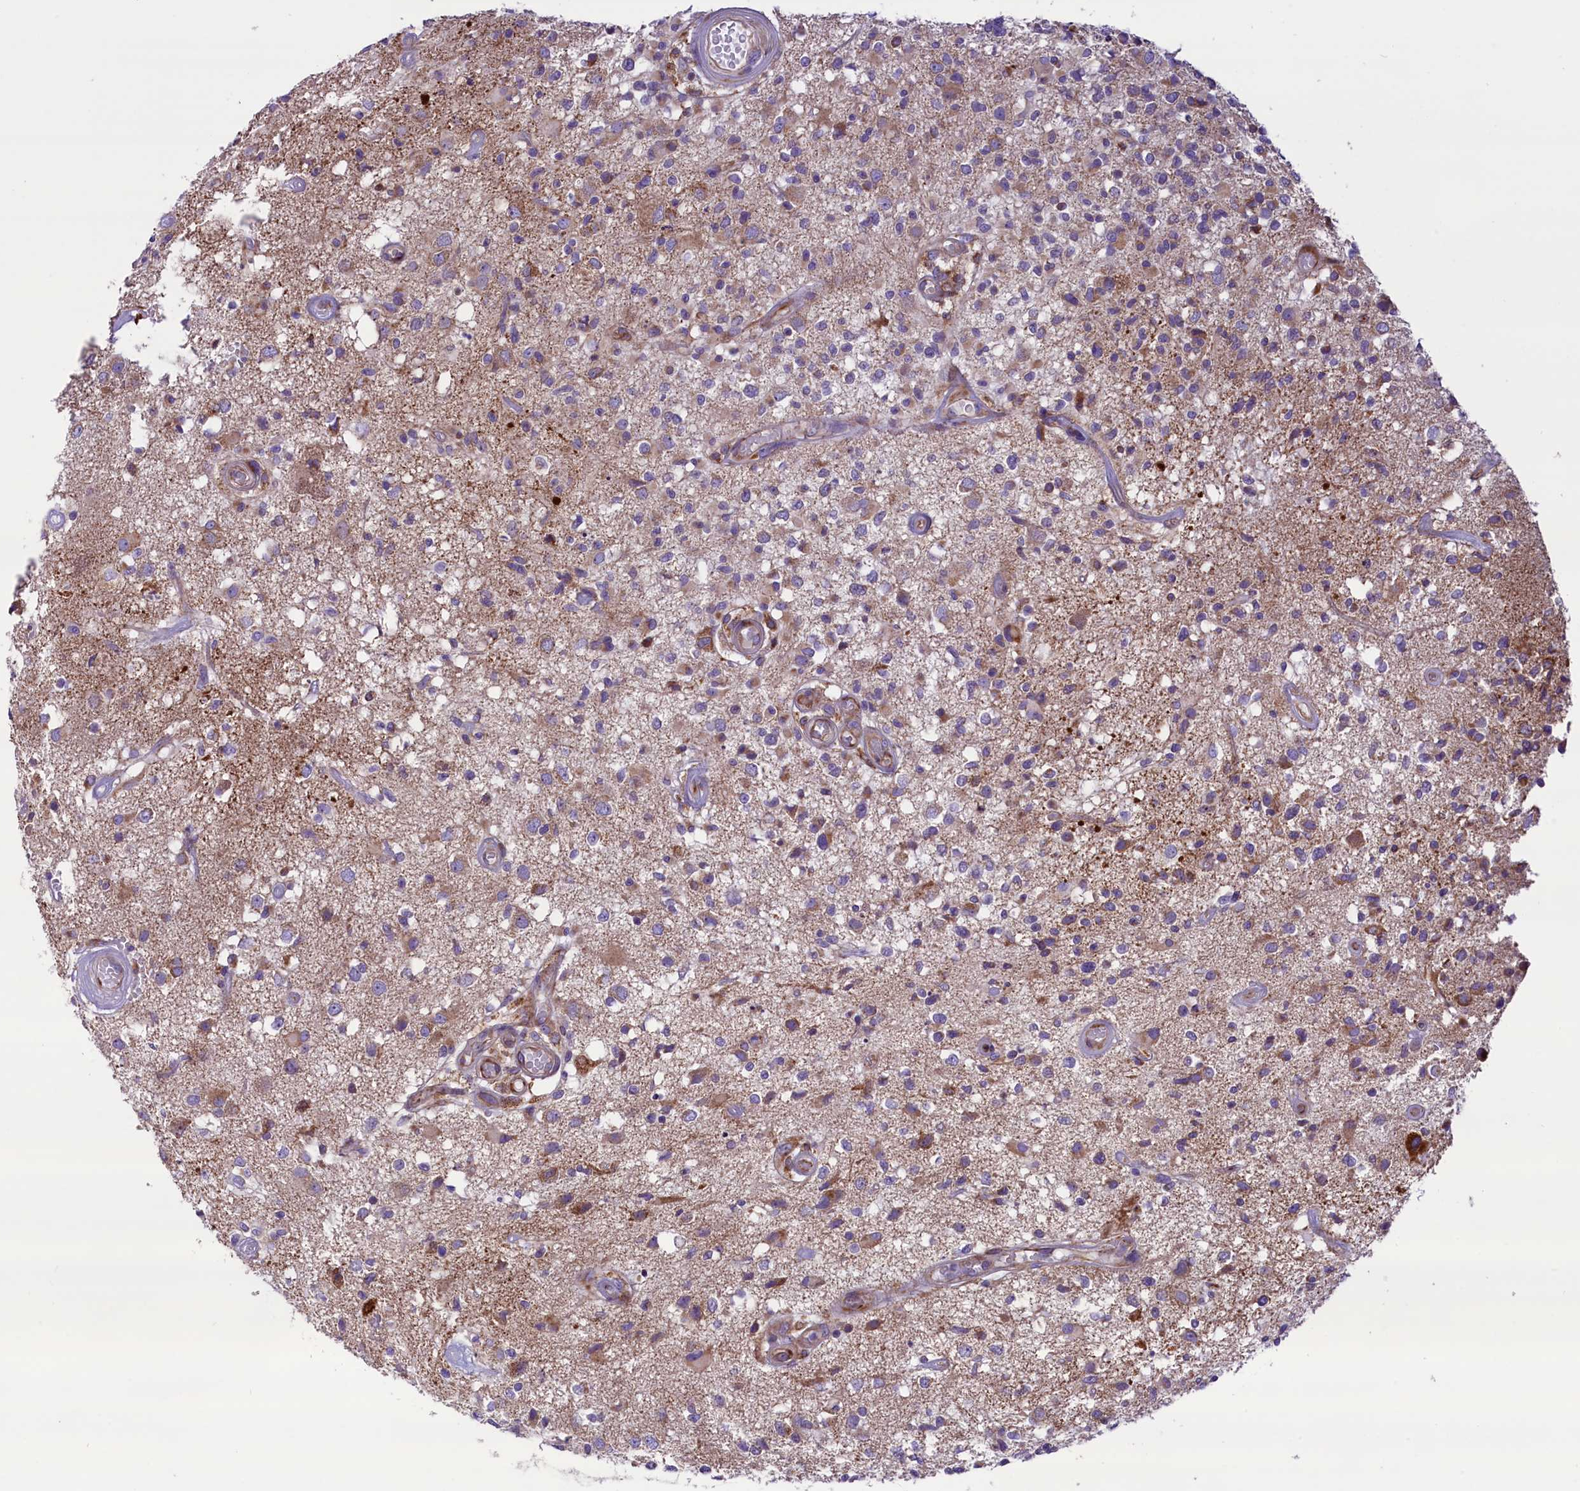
{"staining": {"intensity": "negative", "quantity": "none", "location": "none"}, "tissue": "glioma", "cell_type": "Tumor cells", "image_type": "cancer", "snomed": [{"axis": "morphology", "description": "Glioma, malignant, High grade"}, {"axis": "morphology", "description": "Glioblastoma, NOS"}, {"axis": "topography", "description": "Brain"}], "caption": "A photomicrograph of glioblastoma stained for a protein reveals no brown staining in tumor cells.", "gene": "PTPRU", "patient": {"sex": "male", "age": 60}}